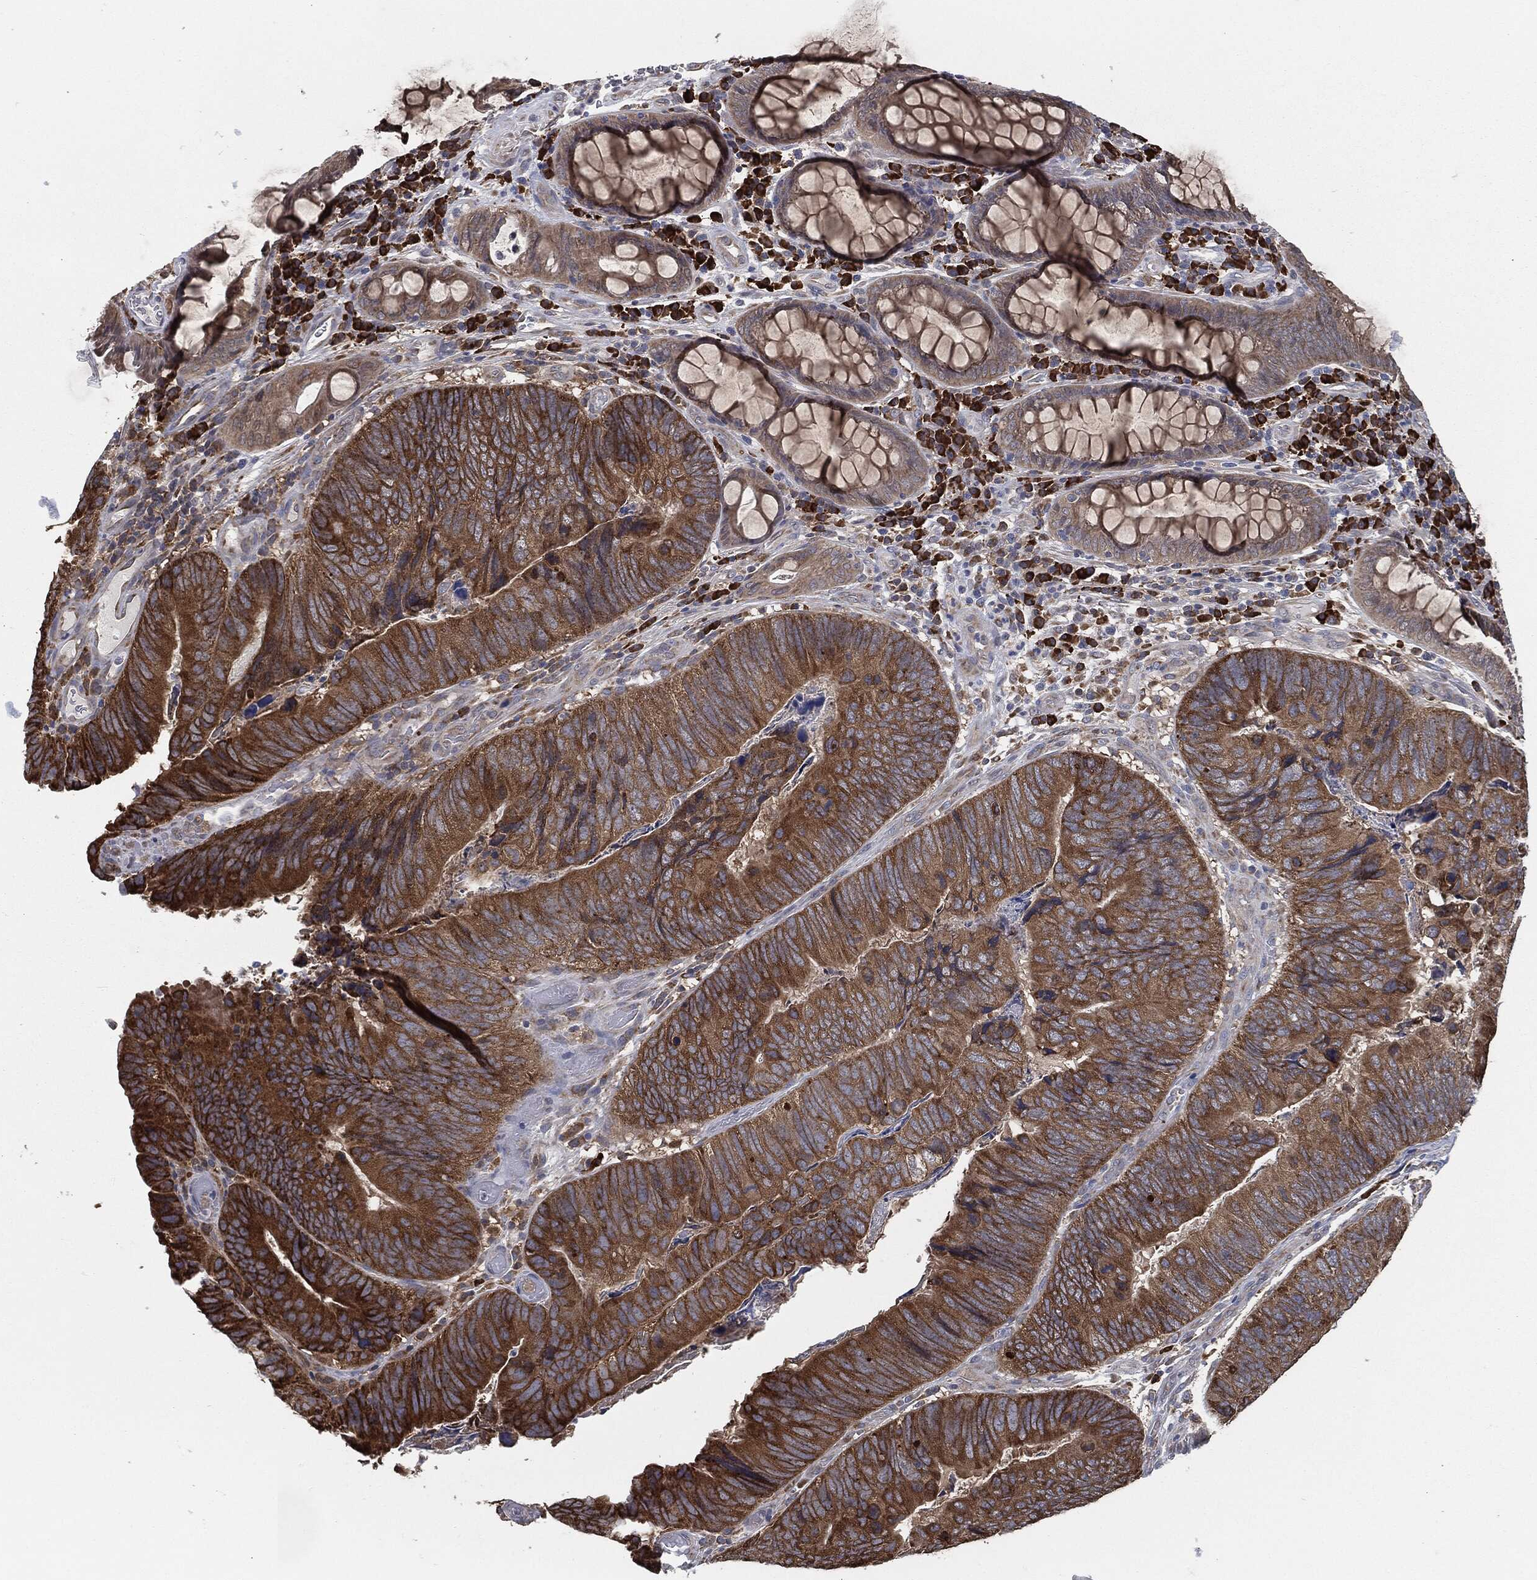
{"staining": {"intensity": "strong", "quantity": ">75%", "location": "cytoplasmic/membranous"}, "tissue": "colorectal cancer", "cell_type": "Tumor cells", "image_type": "cancer", "snomed": [{"axis": "morphology", "description": "Adenocarcinoma, NOS"}, {"axis": "topography", "description": "Colon"}], "caption": "Immunohistochemical staining of colorectal cancer displays high levels of strong cytoplasmic/membranous protein expression in about >75% of tumor cells.", "gene": "PRDX4", "patient": {"sex": "female", "age": 67}}